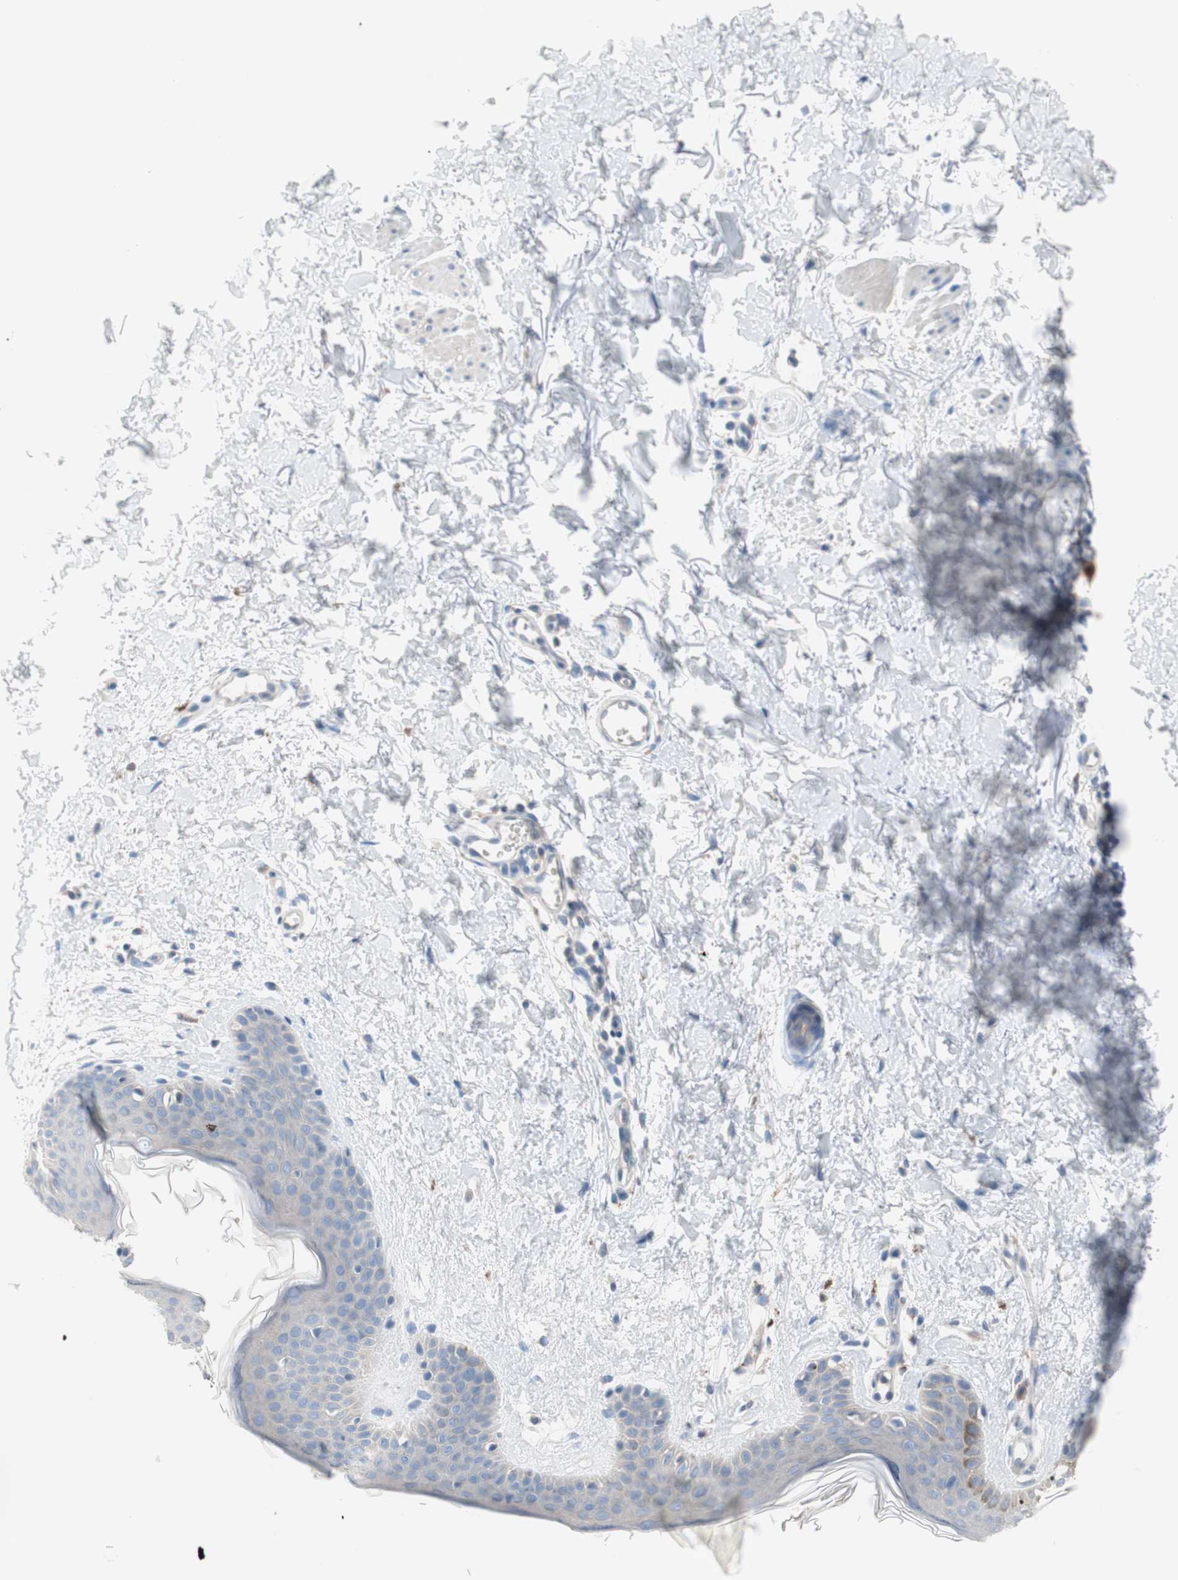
{"staining": {"intensity": "negative", "quantity": "none", "location": "none"}, "tissue": "skin", "cell_type": "Fibroblasts", "image_type": "normal", "snomed": [{"axis": "morphology", "description": "Normal tissue, NOS"}, {"axis": "topography", "description": "Skin"}], "caption": "IHC histopathology image of unremarkable human skin stained for a protein (brown), which reveals no staining in fibroblasts.", "gene": "CLEC4D", "patient": {"sex": "female", "age": 56}}